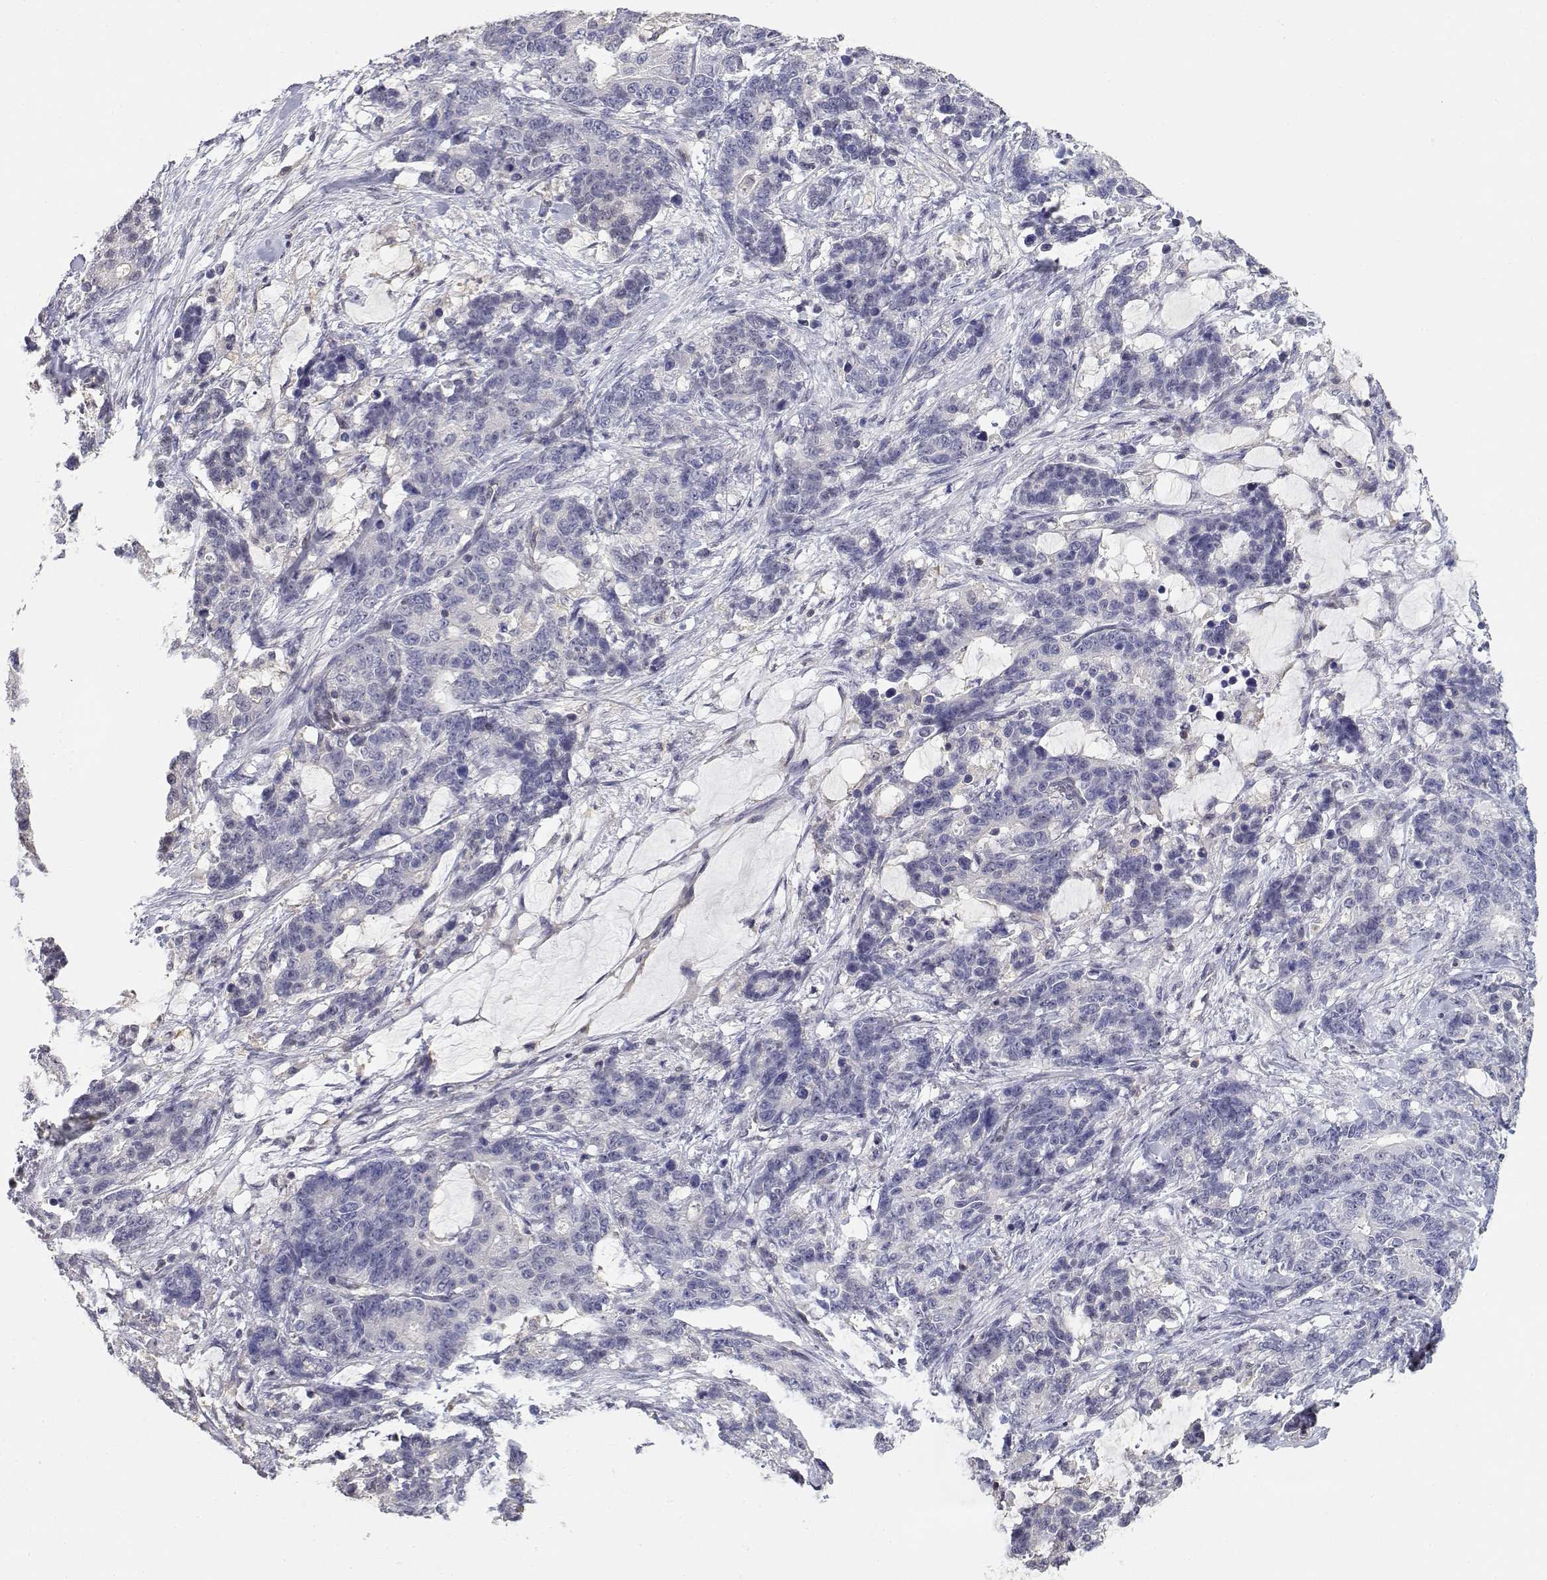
{"staining": {"intensity": "negative", "quantity": "none", "location": "none"}, "tissue": "stomach cancer", "cell_type": "Tumor cells", "image_type": "cancer", "snomed": [{"axis": "morphology", "description": "Normal tissue, NOS"}, {"axis": "morphology", "description": "Adenocarcinoma, NOS"}, {"axis": "topography", "description": "Stomach"}], "caption": "A high-resolution micrograph shows immunohistochemistry (IHC) staining of stomach cancer, which demonstrates no significant staining in tumor cells.", "gene": "ADA", "patient": {"sex": "female", "age": 64}}